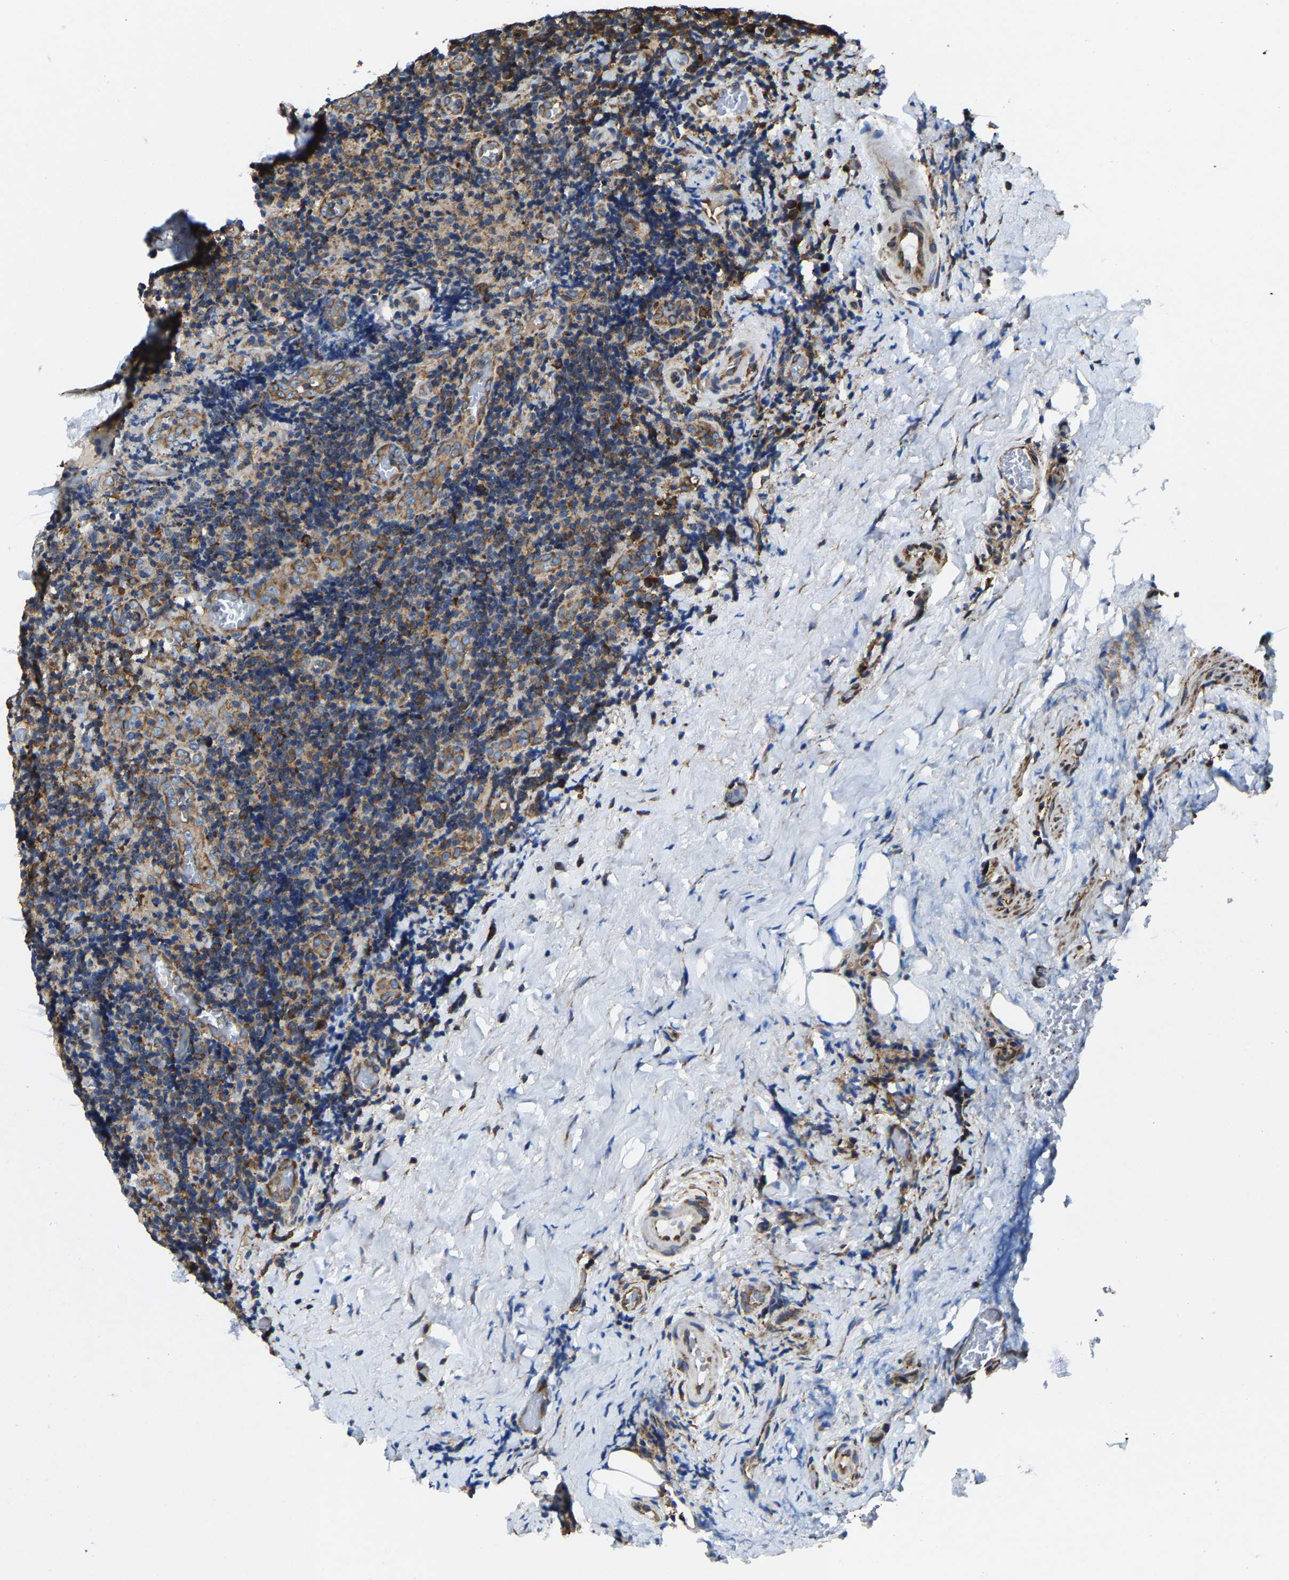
{"staining": {"intensity": "strong", "quantity": "25%-75%", "location": "cytoplasmic/membranous"}, "tissue": "lymphoma", "cell_type": "Tumor cells", "image_type": "cancer", "snomed": [{"axis": "morphology", "description": "Malignant lymphoma, non-Hodgkin's type, High grade"}, {"axis": "topography", "description": "Tonsil"}], "caption": "Protein expression analysis of lymphoma displays strong cytoplasmic/membranous positivity in approximately 25%-75% of tumor cells.", "gene": "G3BP2", "patient": {"sex": "female", "age": 36}}